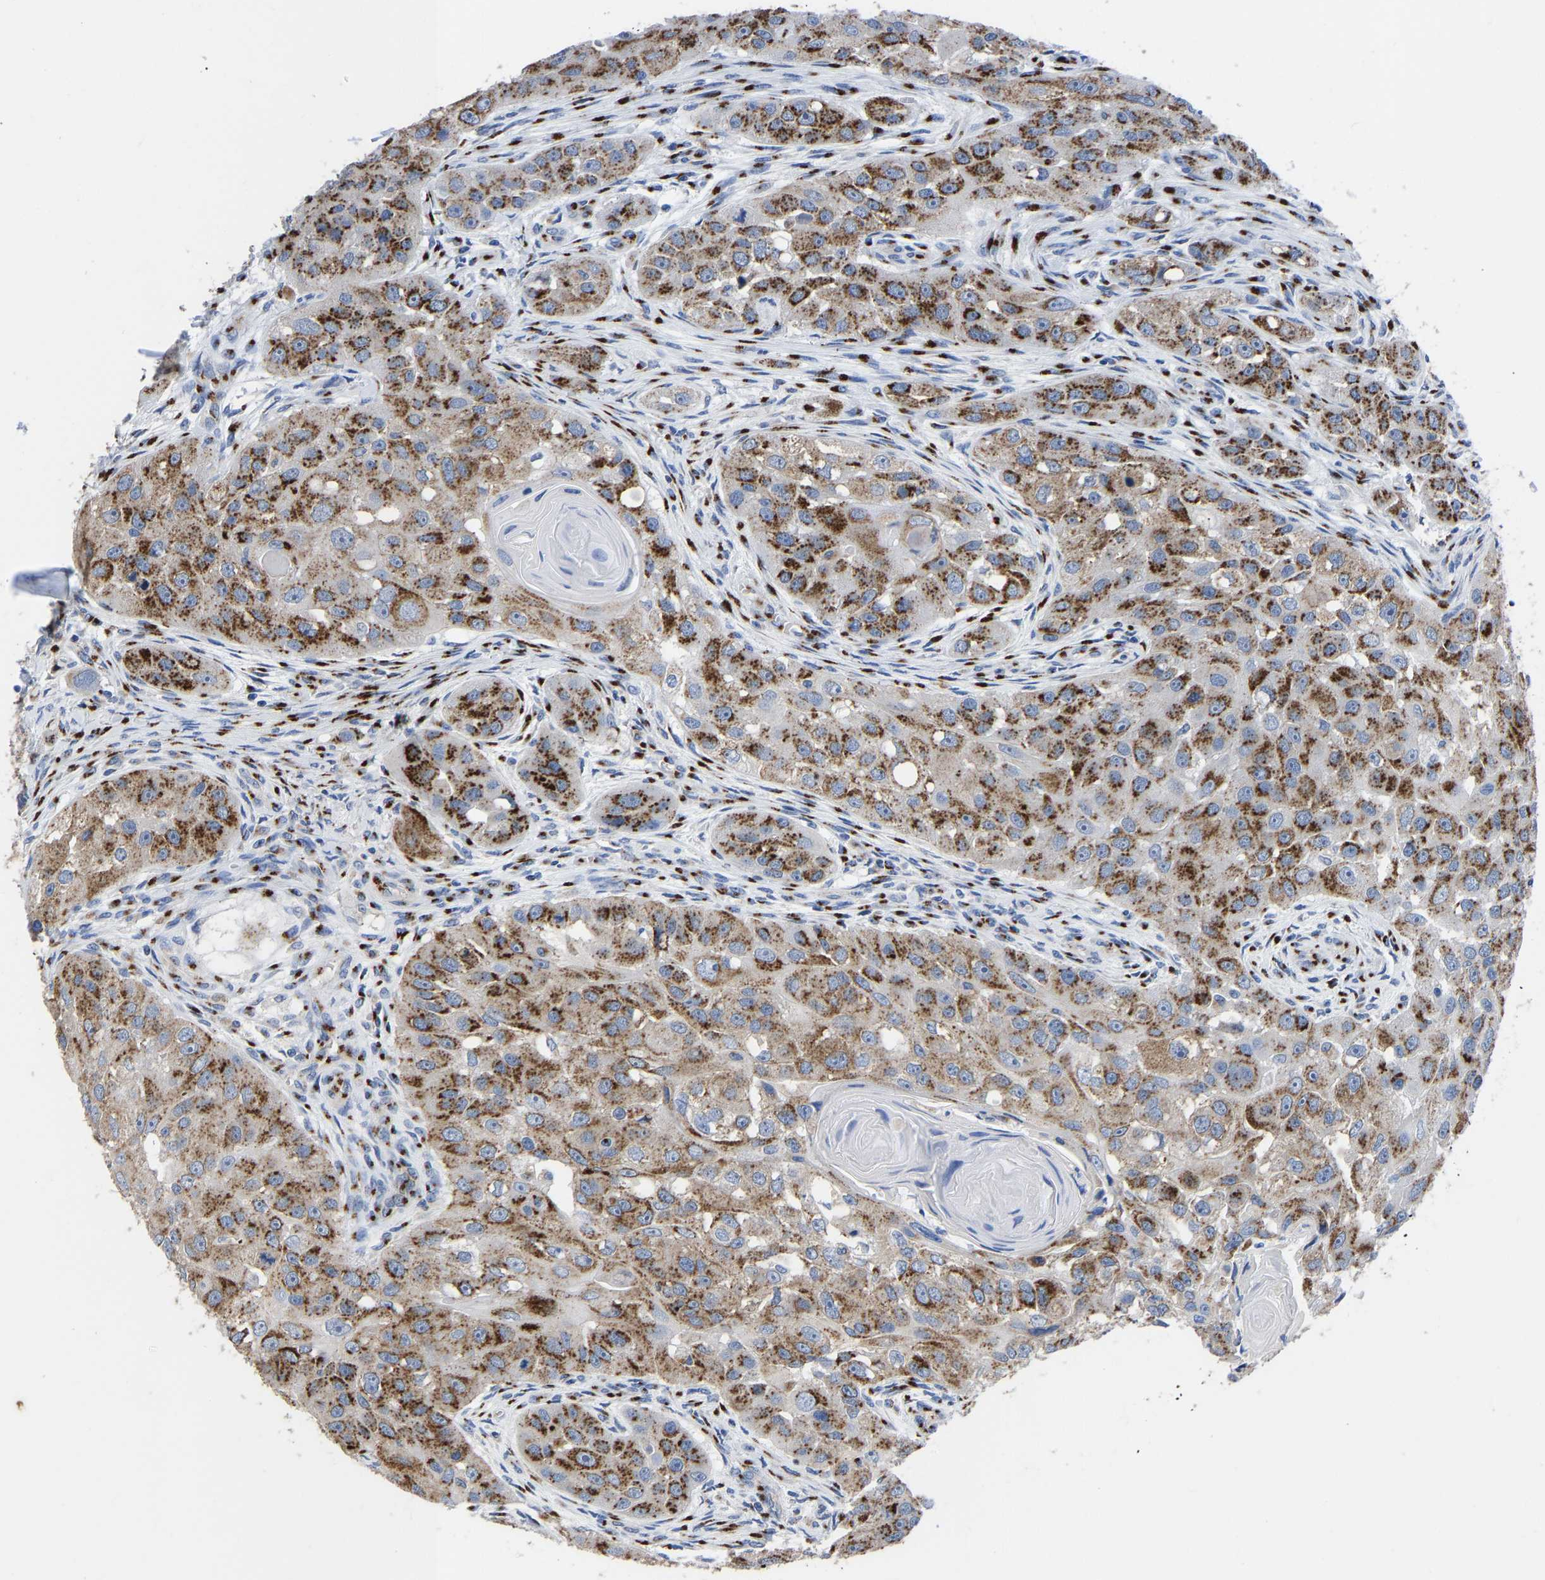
{"staining": {"intensity": "moderate", "quantity": ">75%", "location": "cytoplasmic/membranous"}, "tissue": "head and neck cancer", "cell_type": "Tumor cells", "image_type": "cancer", "snomed": [{"axis": "morphology", "description": "Normal tissue, NOS"}, {"axis": "morphology", "description": "Squamous cell carcinoma, NOS"}, {"axis": "topography", "description": "Skeletal muscle"}, {"axis": "topography", "description": "Head-Neck"}], "caption": "A brown stain highlights moderate cytoplasmic/membranous staining of a protein in head and neck cancer (squamous cell carcinoma) tumor cells.", "gene": "TMEM87A", "patient": {"sex": "male", "age": 51}}